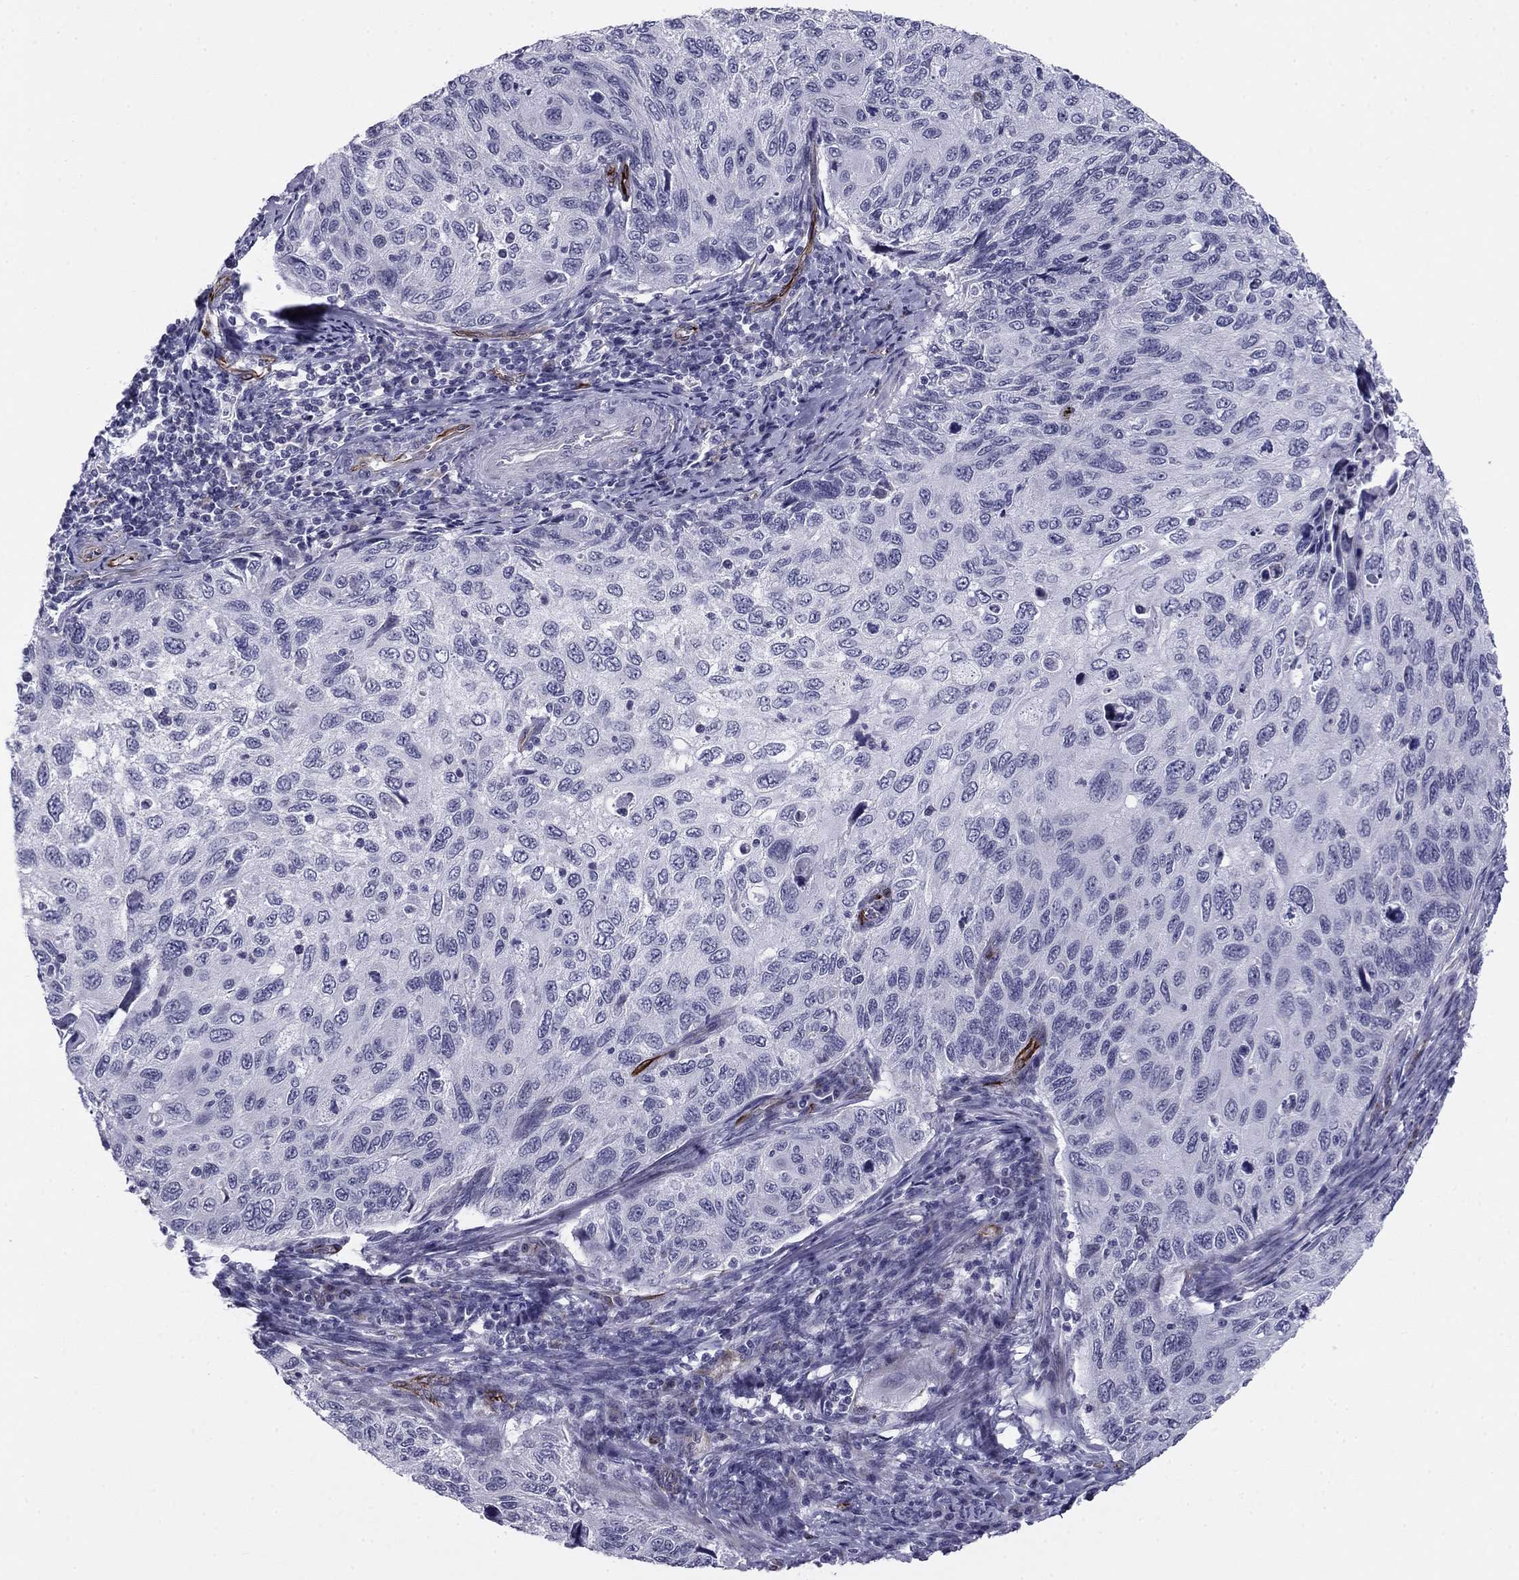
{"staining": {"intensity": "negative", "quantity": "none", "location": "none"}, "tissue": "cervical cancer", "cell_type": "Tumor cells", "image_type": "cancer", "snomed": [{"axis": "morphology", "description": "Squamous cell carcinoma, NOS"}, {"axis": "topography", "description": "Cervix"}], "caption": "Tumor cells show no significant staining in cervical squamous cell carcinoma.", "gene": "ANKS4B", "patient": {"sex": "female", "age": 70}}